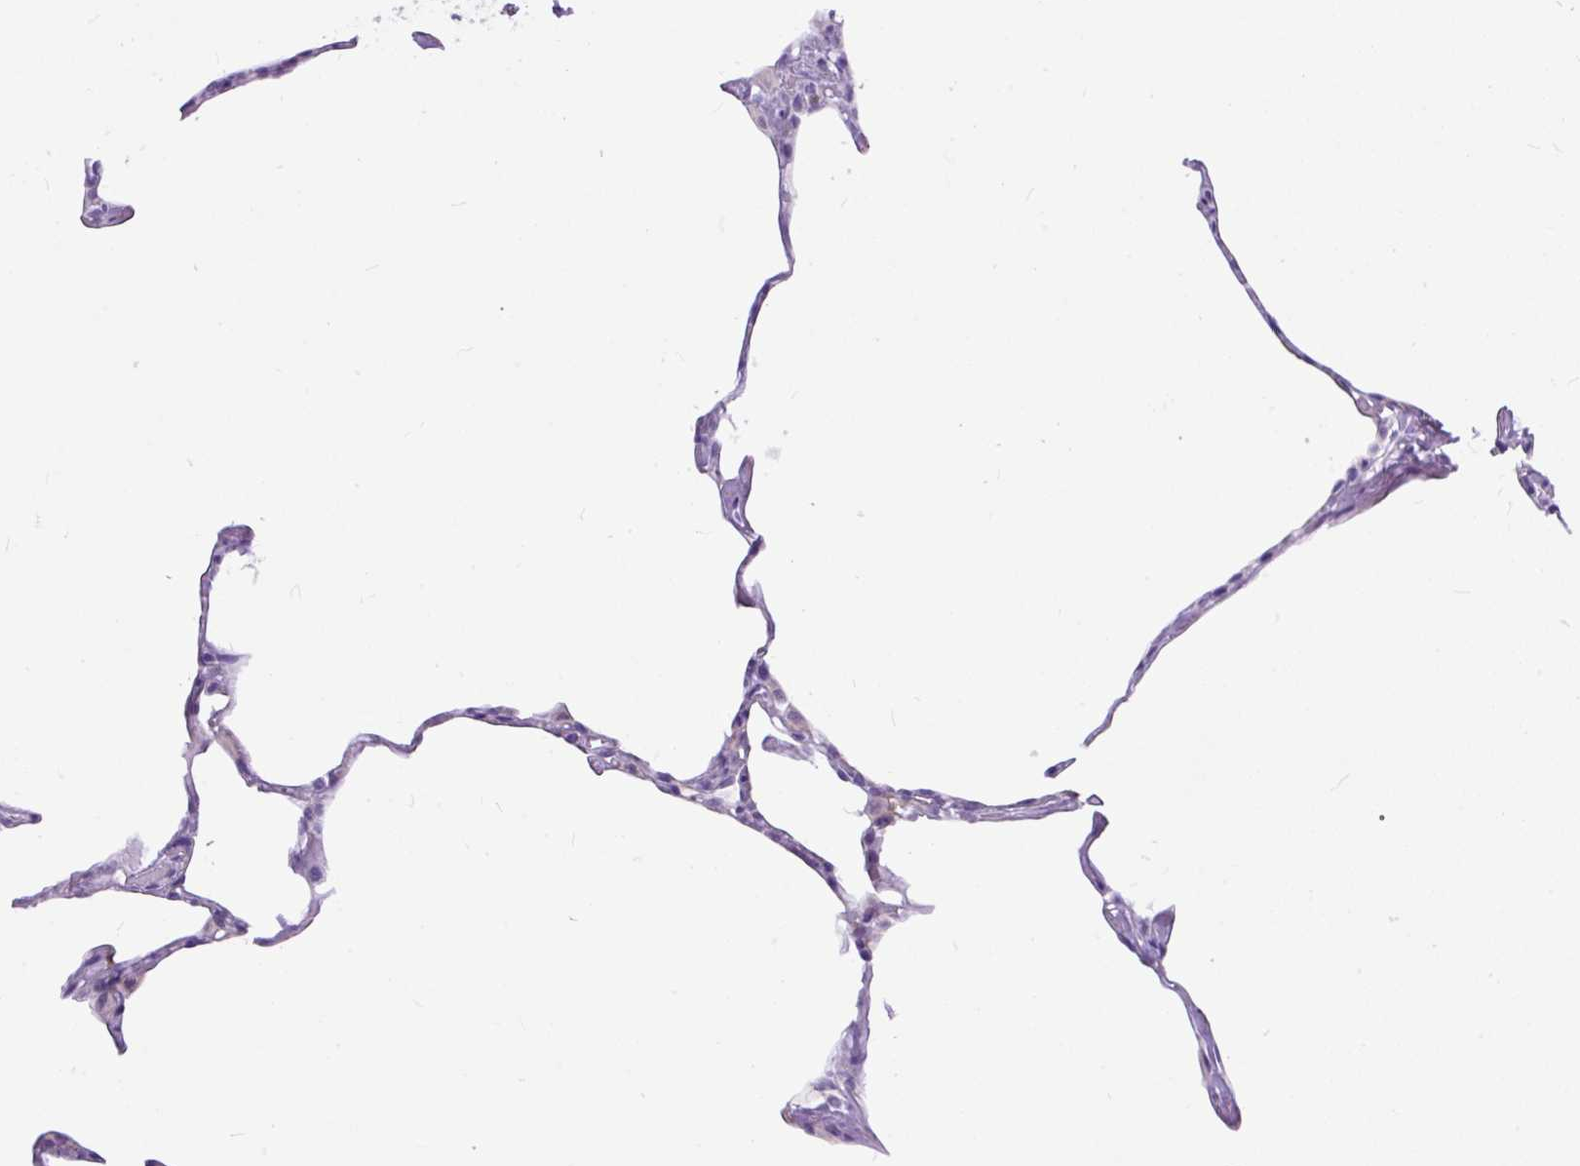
{"staining": {"intensity": "negative", "quantity": "none", "location": "none"}, "tissue": "lung", "cell_type": "Alveolar cells", "image_type": "normal", "snomed": [{"axis": "morphology", "description": "Normal tissue, NOS"}, {"axis": "topography", "description": "Lung"}], "caption": "This histopathology image is of unremarkable lung stained with immunohistochemistry to label a protein in brown with the nuclei are counter-stained blue. There is no positivity in alveolar cells.", "gene": "ZNF256", "patient": {"sex": "male", "age": 65}}